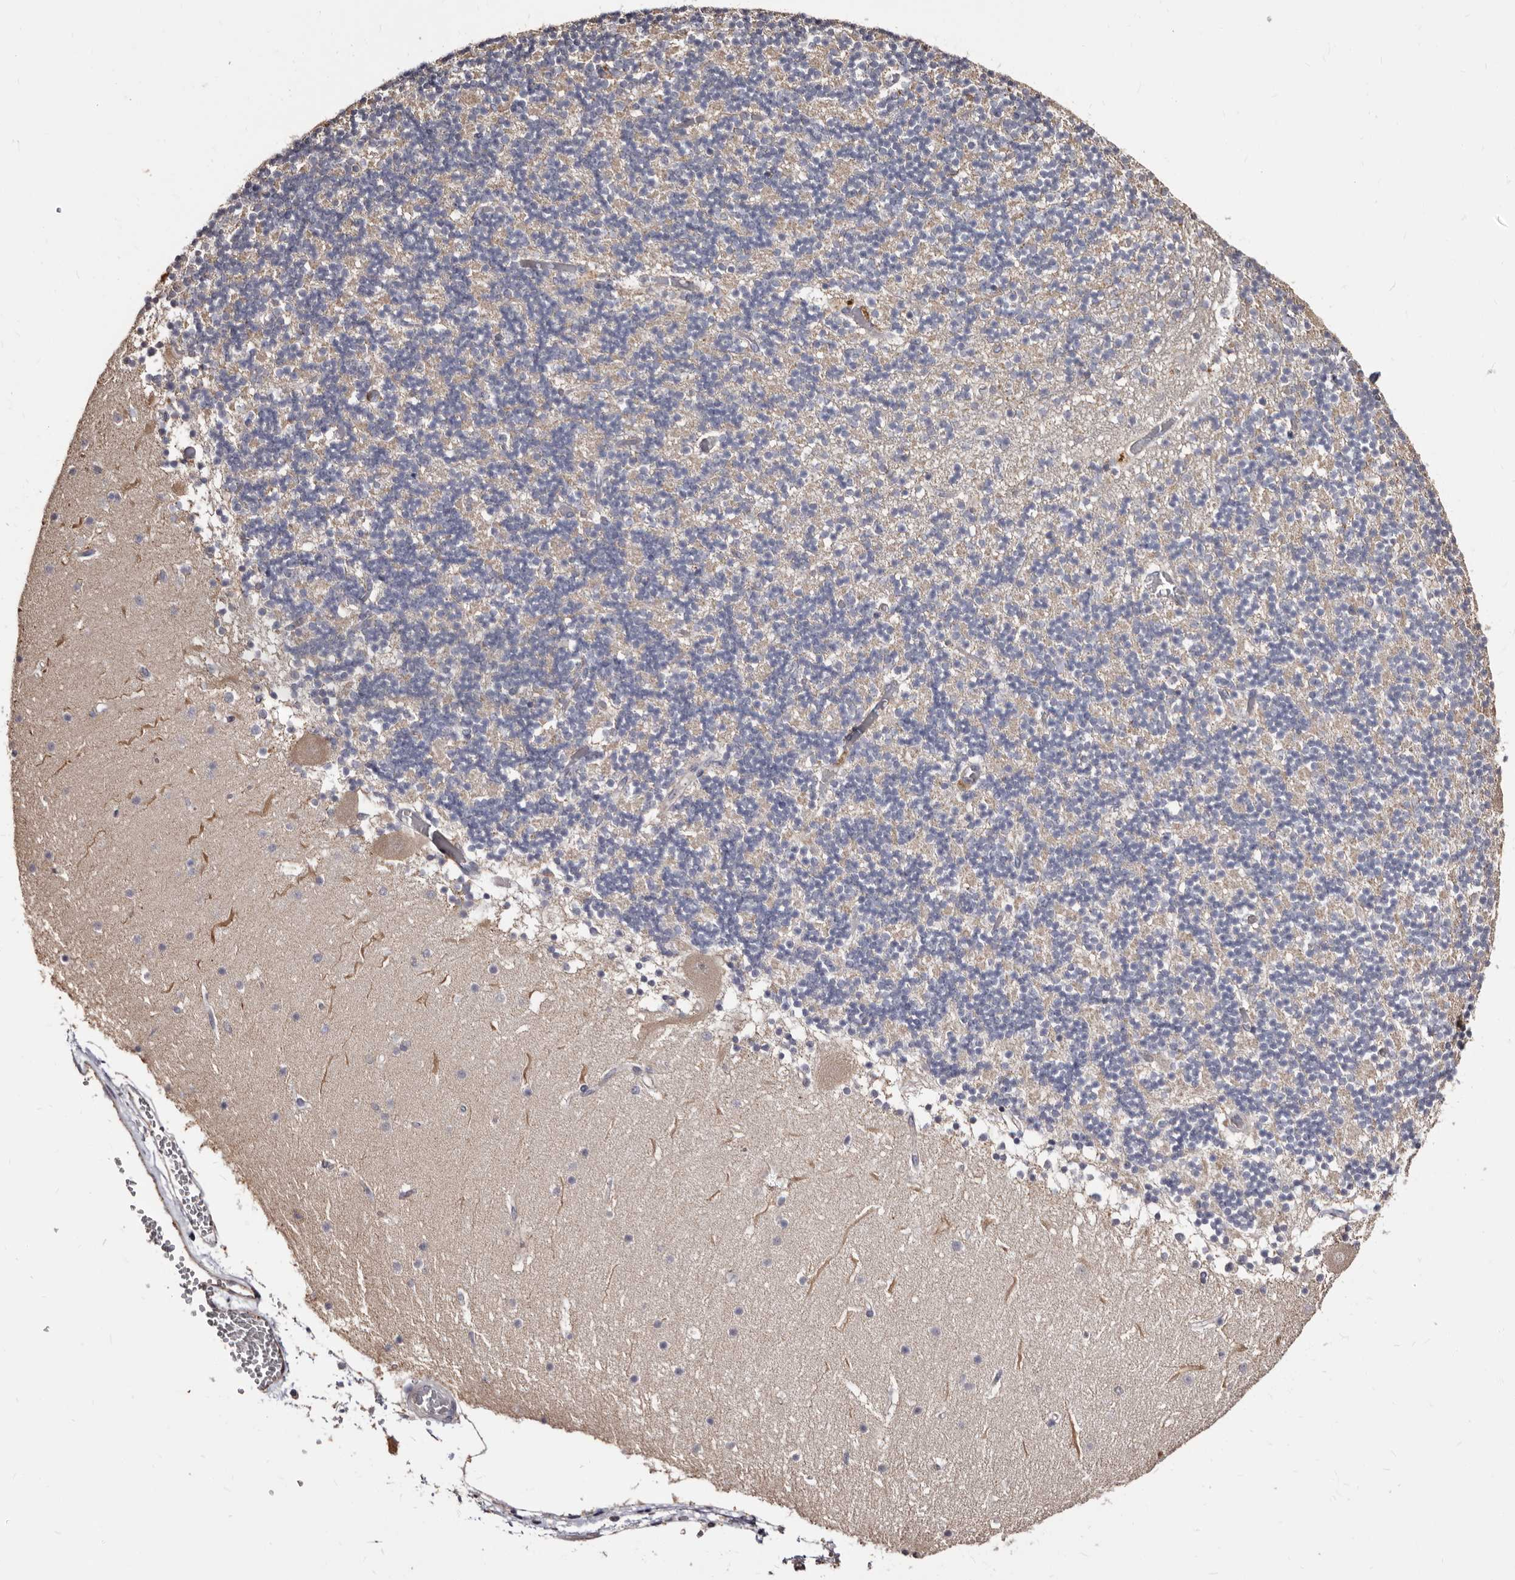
{"staining": {"intensity": "negative", "quantity": "none", "location": "none"}, "tissue": "cerebellum", "cell_type": "Cells in granular layer", "image_type": "normal", "snomed": [{"axis": "morphology", "description": "Normal tissue, NOS"}, {"axis": "topography", "description": "Cerebellum"}], "caption": "High power microscopy photomicrograph of an immunohistochemistry (IHC) histopathology image of unremarkable cerebellum, revealing no significant expression in cells in granular layer.", "gene": "PTAFR", "patient": {"sex": "female", "age": 28}}